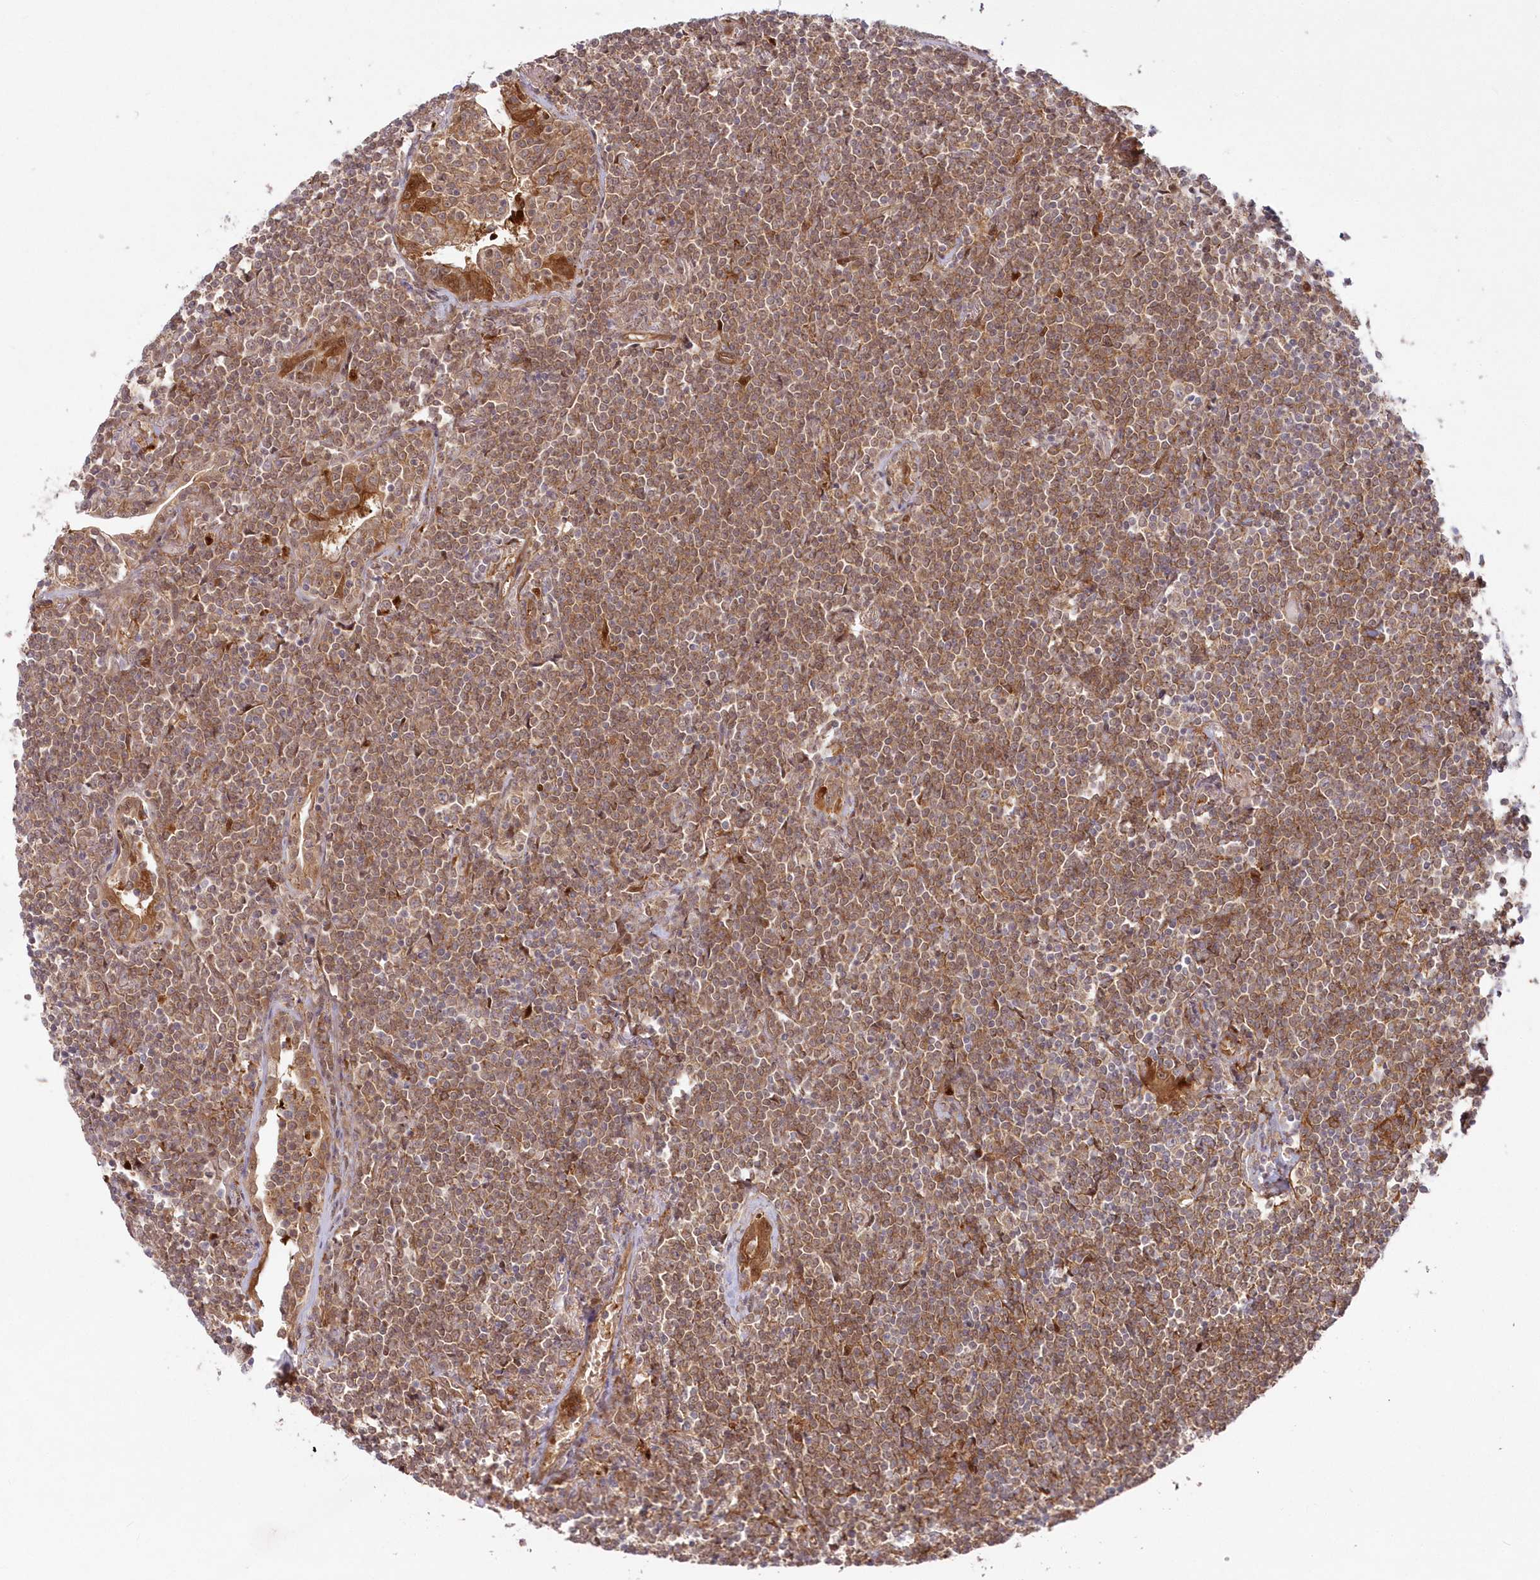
{"staining": {"intensity": "weak", "quantity": ">75%", "location": "cytoplasmic/membranous"}, "tissue": "lymphoma", "cell_type": "Tumor cells", "image_type": "cancer", "snomed": [{"axis": "morphology", "description": "Malignant lymphoma, non-Hodgkin's type, Low grade"}, {"axis": "topography", "description": "Lung"}], "caption": "An image showing weak cytoplasmic/membranous staining in about >75% of tumor cells in malignant lymphoma, non-Hodgkin's type (low-grade), as visualized by brown immunohistochemical staining.", "gene": "GBE1", "patient": {"sex": "female", "age": 71}}